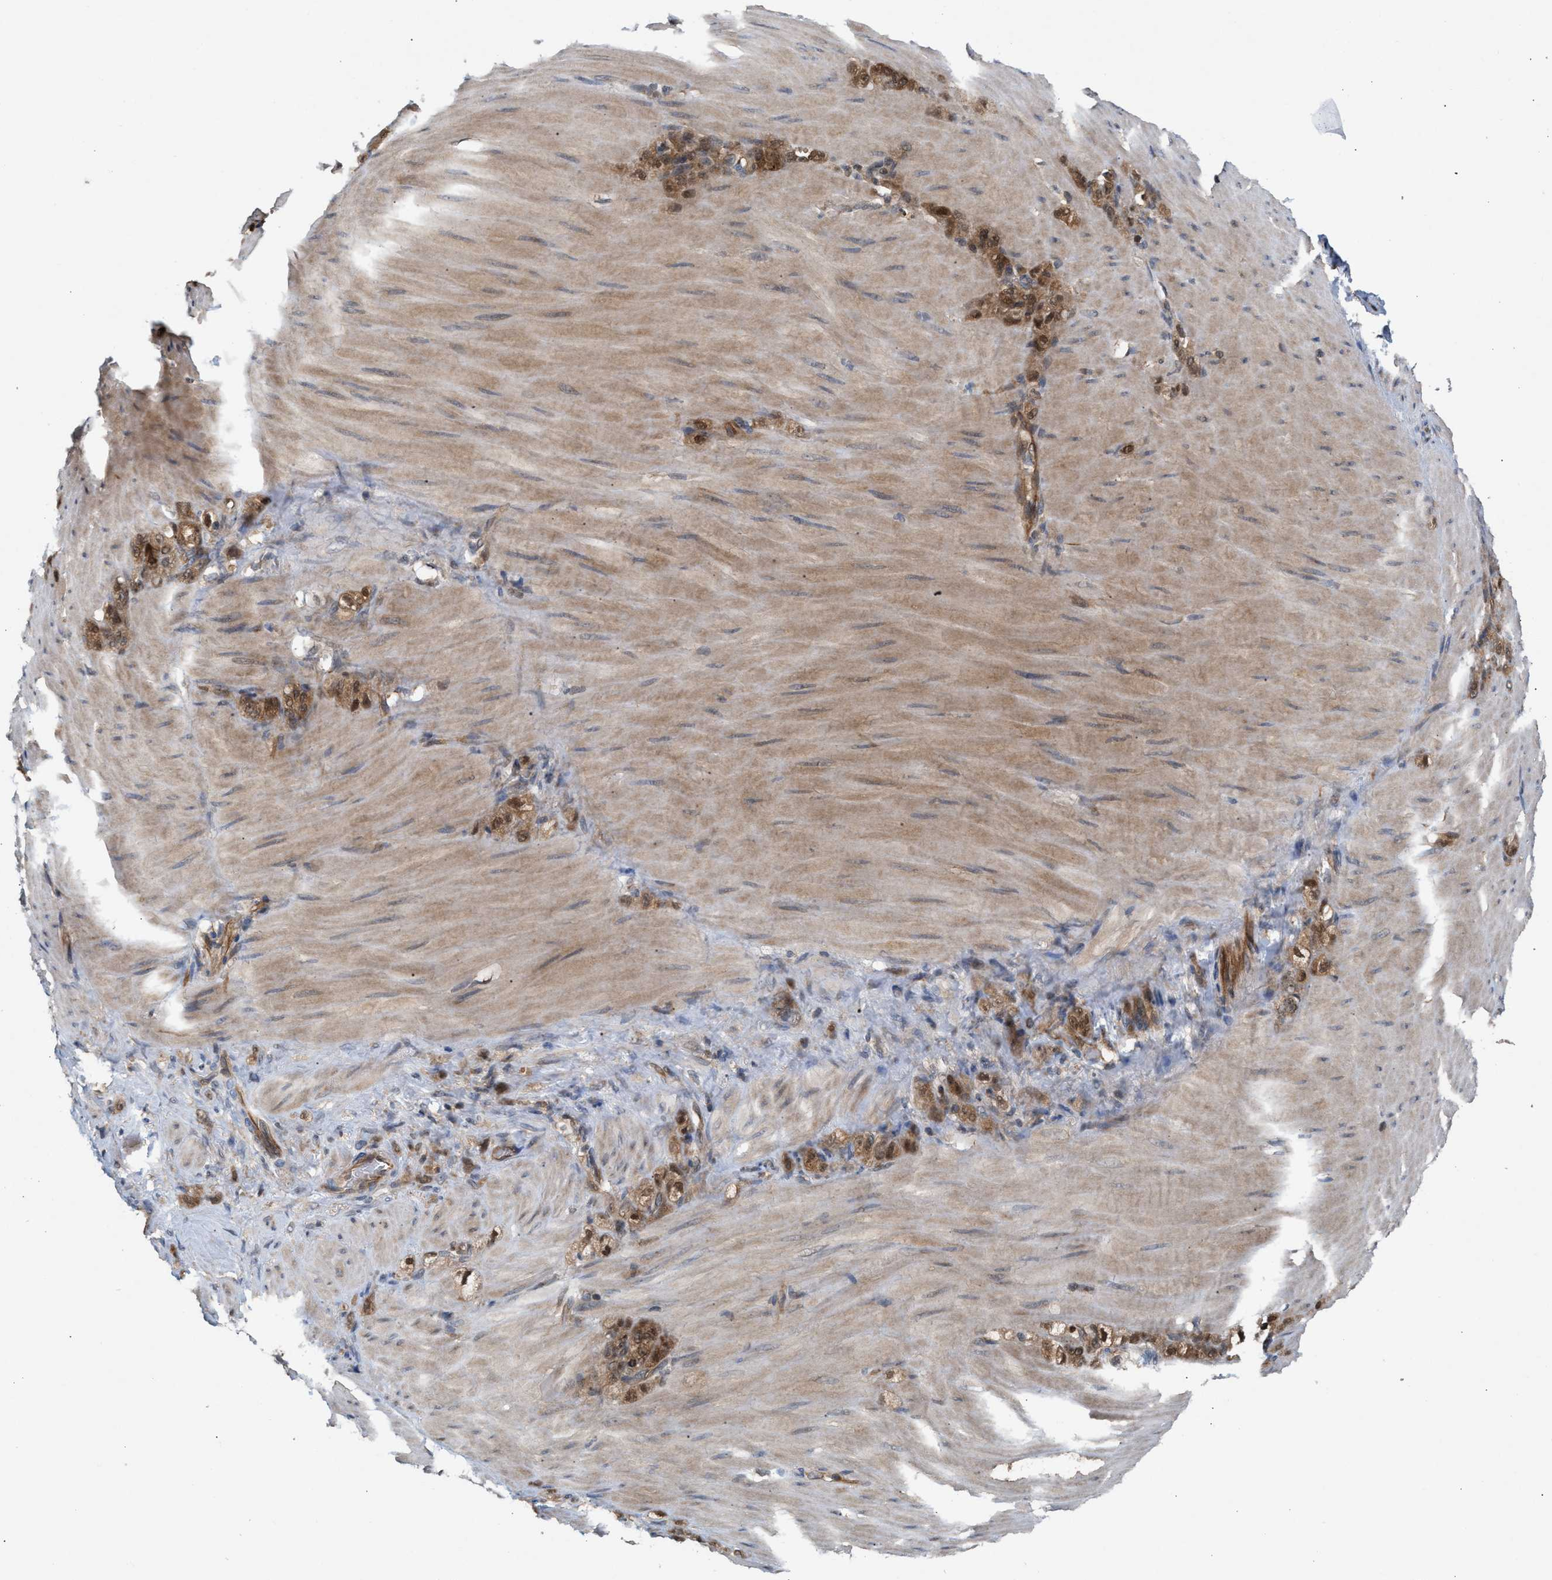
{"staining": {"intensity": "strong", "quantity": "25%-75%", "location": "cytoplasmic/membranous,nuclear"}, "tissue": "stomach cancer", "cell_type": "Tumor cells", "image_type": "cancer", "snomed": [{"axis": "morphology", "description": "Normal tissue, NOS"}, {"axis": "morphology", "description": "Adenocarcinoma, NOS"}, {"axis": "topography", "description": "Stomach"}], "caption": "Protein staining of adenocarcinoma (stomach) tissue reveals strong cytoplasmic/membranous and nuclear positivity in approximately 25%-75% of tumor cells.", "gene": "GLOD4", "patient": {"sex": "male", "age": 82}}